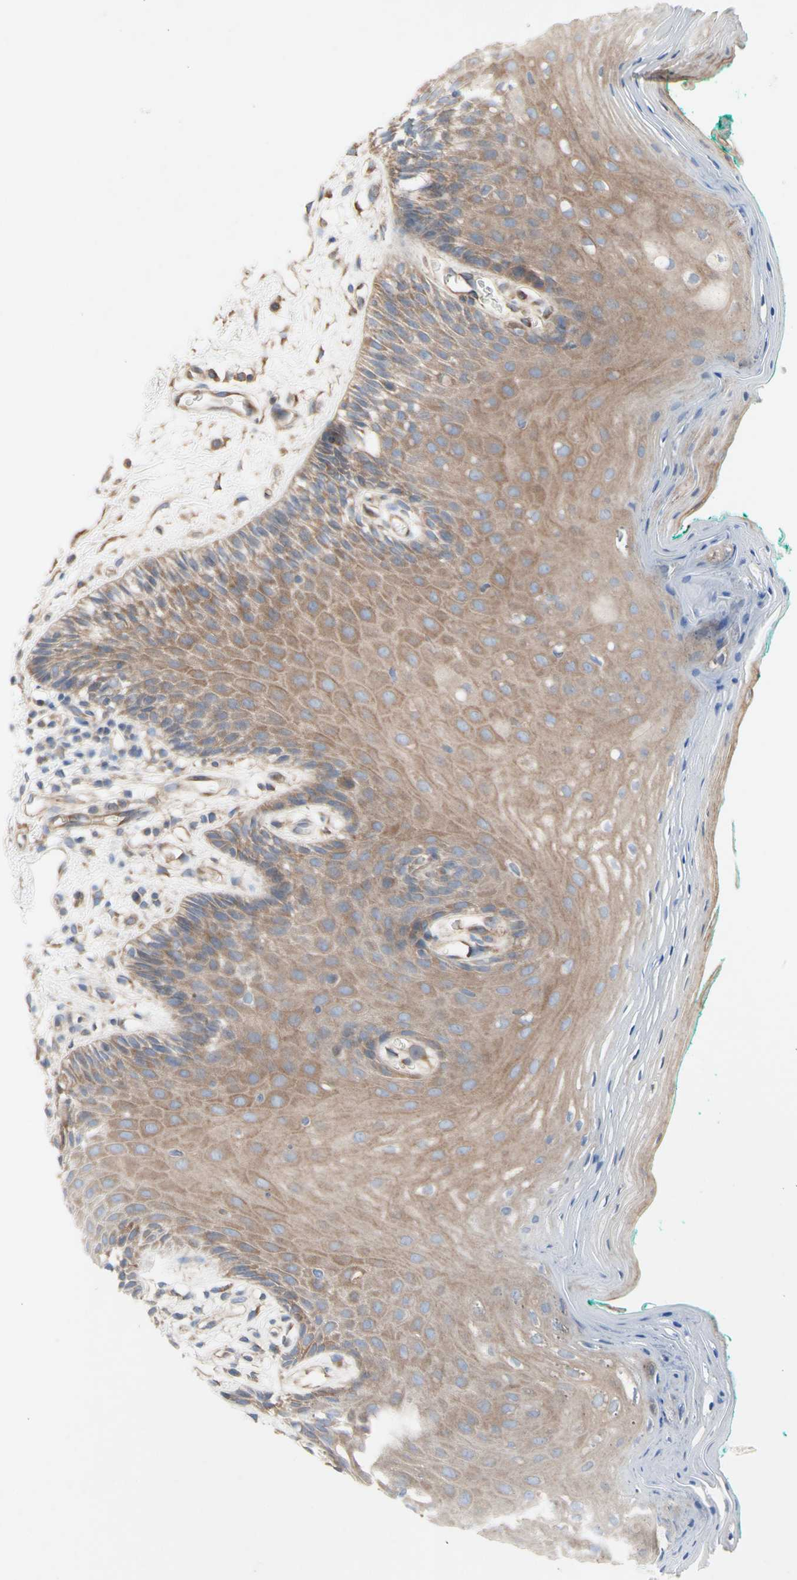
{"staining": {"intensity": "weak", "quantity": ">75%", "location": "cytoplasmic/membranous"}, "tissue": "oral mucosa", "cell_type": "Squamous epithelial cells", "image_type": "normal", "snomed": [{"axis": "morphology", "description": "Normal tissue, NOS"}, {"axis": "topography", "description": "Skeletal muscle"}, {"axis": "topography", "description": "Oral tissue"}, {"axis": "topography", "description": "Peripheral nerve tissue"}], "caption": "Immunohistochemistry of unremarkable oral mucosa demonstrates low levels of weak cytoplasmic/membranous staining in about >75% of squamous epithelial cells.", "gene": "KLC1", "patient": {"sex": "female", "age": 84}}